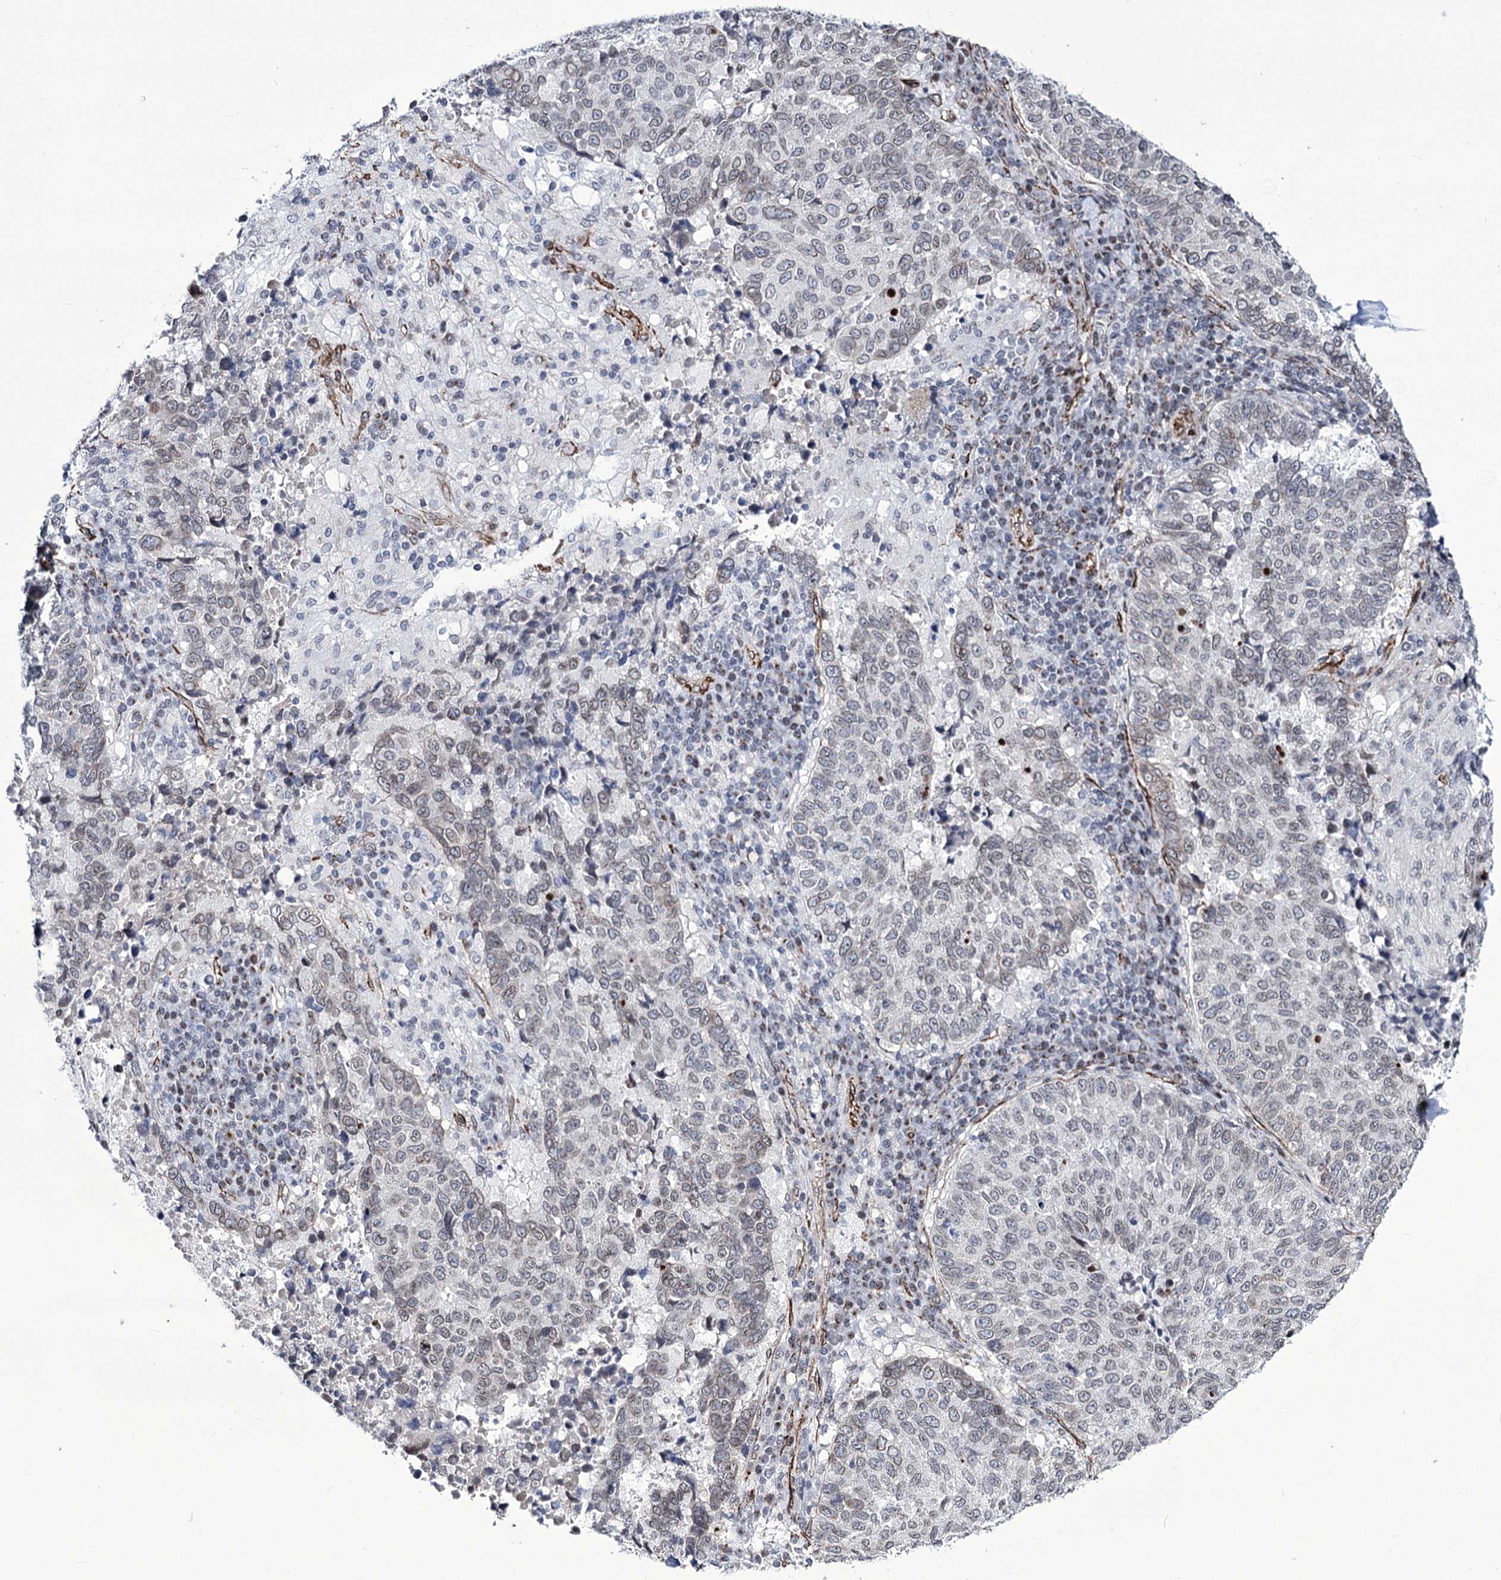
{"staining": {"intensity": "weak", "quantity": "<25%", "location": "cytoplasmic/membranous,nuclear"}, "tissue": "lung cancer", "cell_type": "Tumor cells", "image_type": "cancer", "snomed": [{"axis": "morphology", "description": "Squamous cell carcinoma, NOS"}, {"axis": "topography", "description": "Lung"}], "caption": "Immunohistochemistry (IHC) of human lung cancer demonstrates no staining in tumor cells. (Immunohistochemistry (IHC), brightfield microscopy, high magnification).", "gene": "ZC3H12C", "patient": {"sex": "male", "age": 73}}